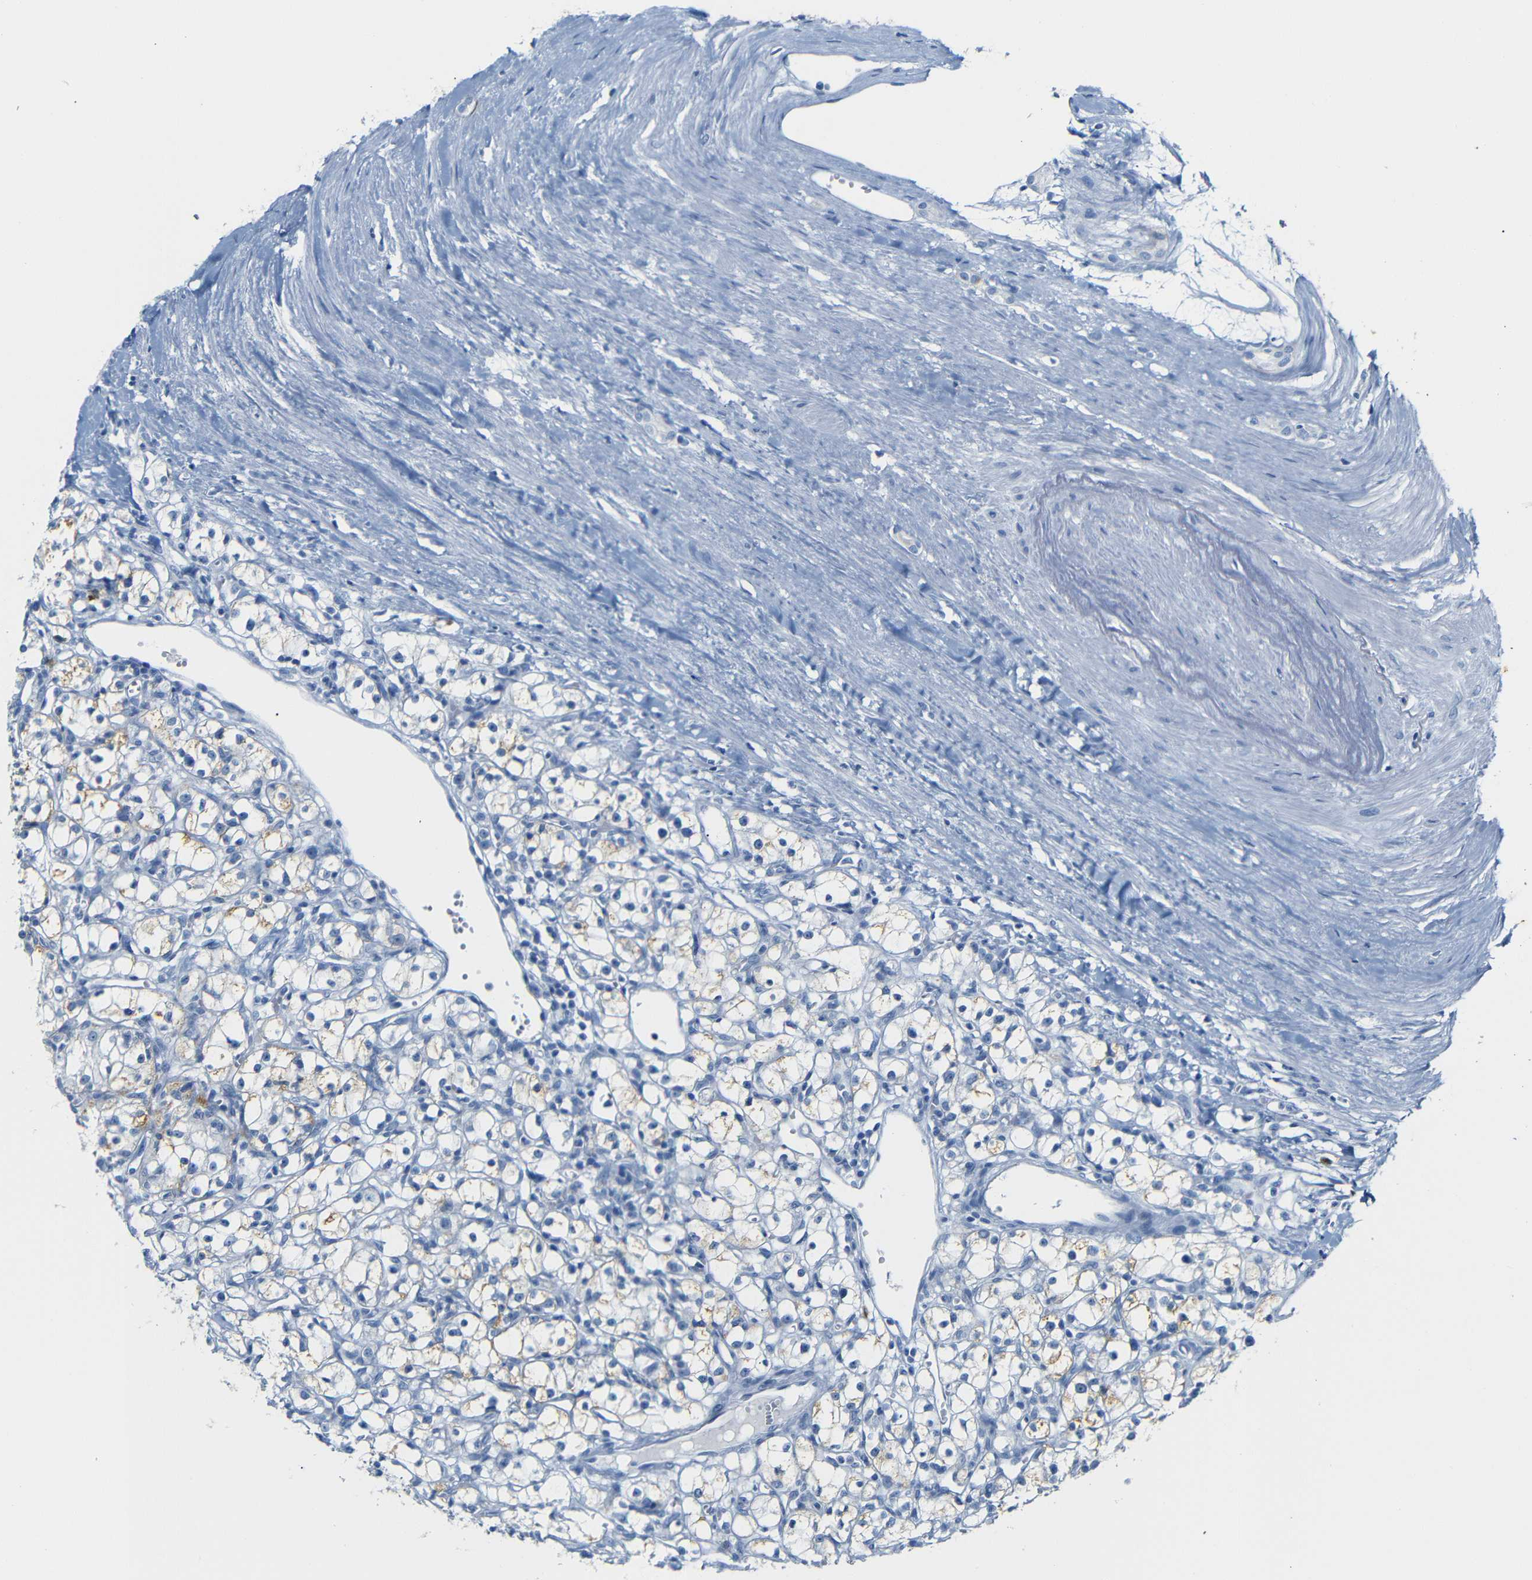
{"staining": {"intensity": "weak", "quantity": "25%-75%", "location": "cytoplasmic/membranous"}, "tissue": "renal cancer", "cell_type": "Tumor cells", "image_type": "cancer", "snomed": [{"axis": "morphology", "description": "Adenocarcinoma, NOS"}, {"axis": "topography", "description": "Kidney"}], "caption": "Renal adenocarcinoma stained with DAB (3,3'-diaminobenzidine) immunohistochemistry (IHC) reveals low levels of weak cytoplasmic/membranous expression in about 25%-75% of tumor cells. (IHC, brightfield microscopy, high magnification).", "gene": "FCRL1", "patient": {"sex": "male", "age": 56}}